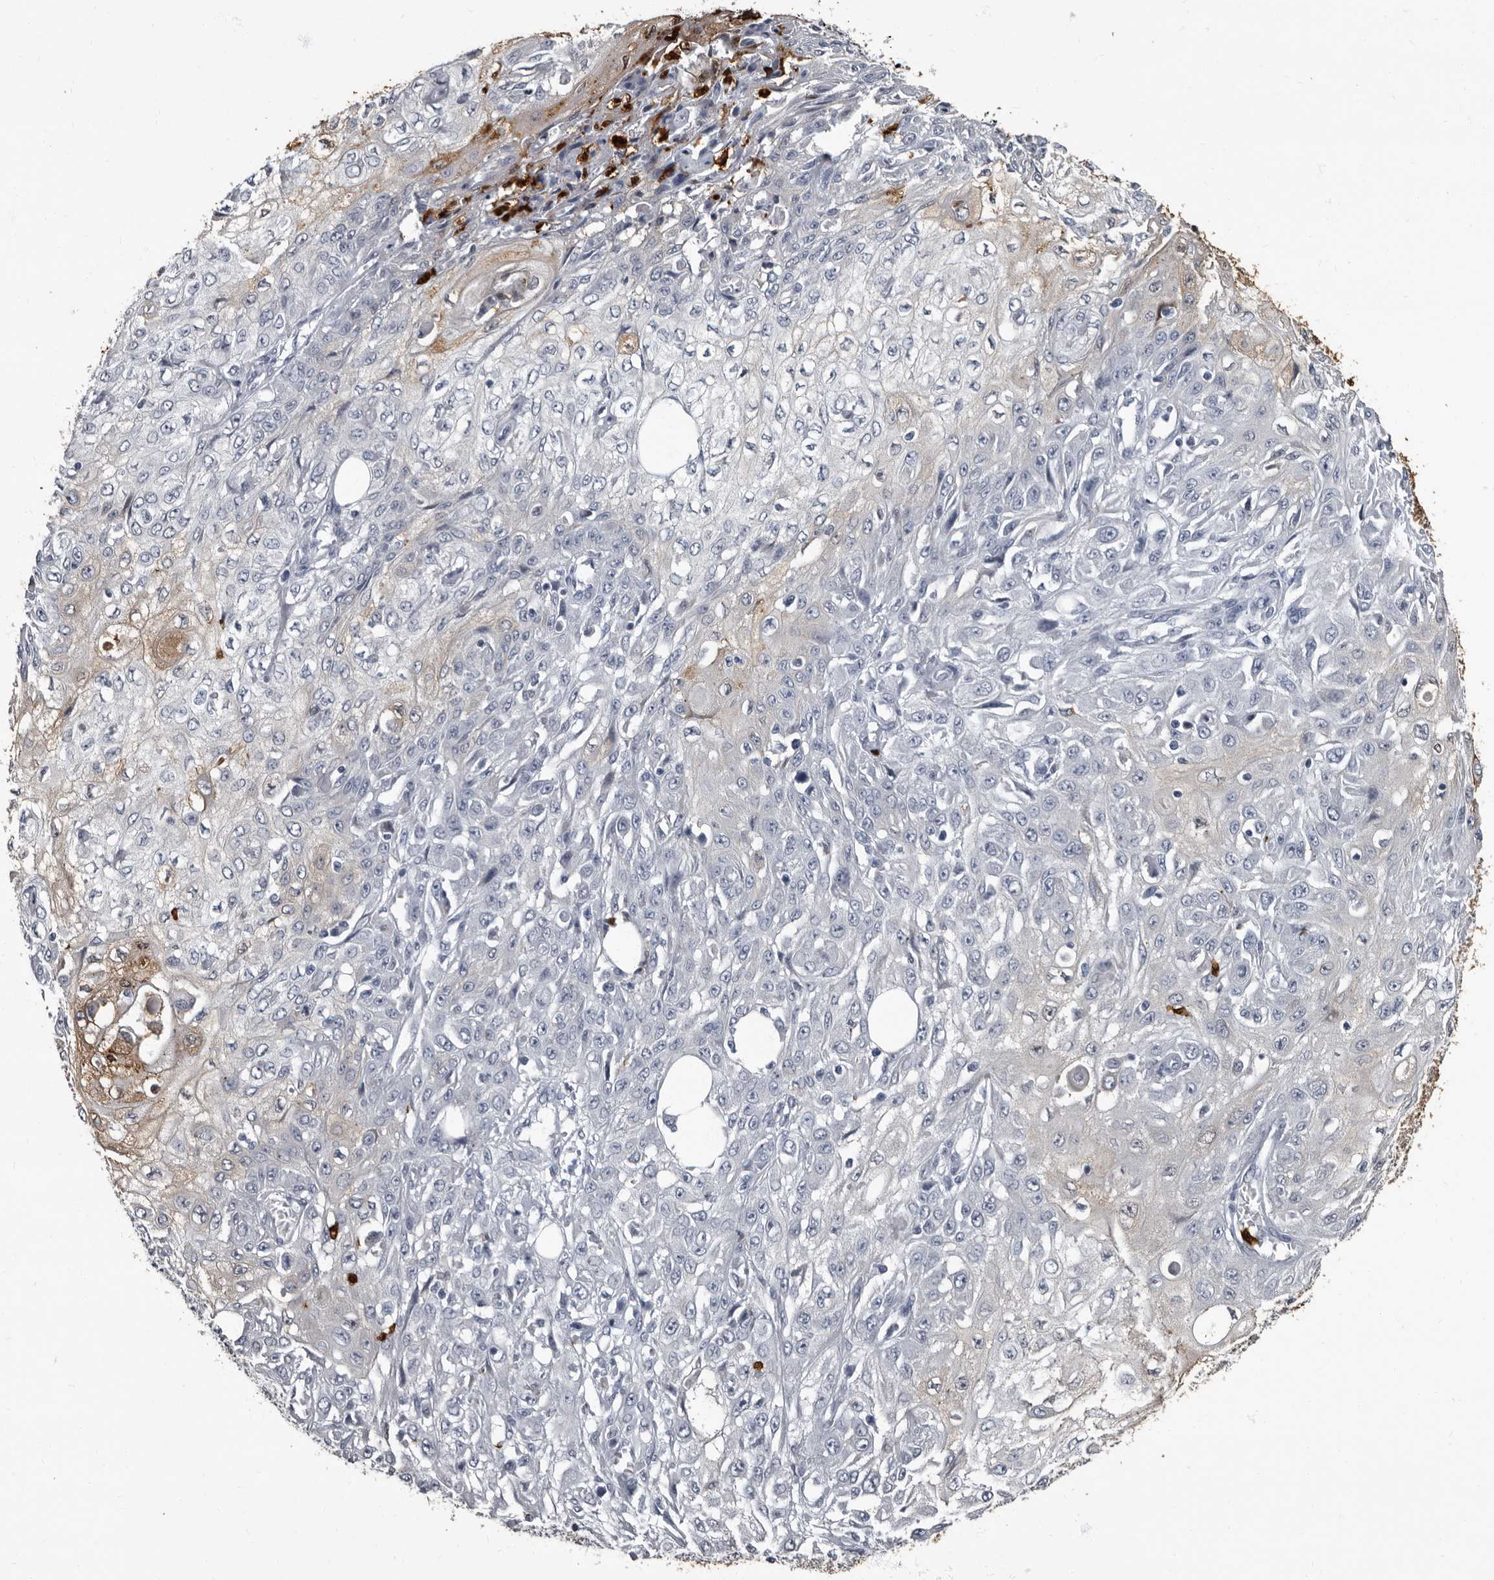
{"staining": {"intensity": "moderate", "quantity": "<25%", "location": "cytoplasmic/membranous"}, "tissue": "skin cancer", "cell_type": "Tumor cells", "image_type": "cancer", "snomed": [{"axis": "morphology", "description": "Squamous cell carcinoma, NOS"}, {"axis": "morphology", "description": "Squamous cell carcinoma, metastatic, NOS"}, {"axis": "topography", "description": "Skin"}, {"axis": "topography", "description": "Lymph node"}], "caption": "High-power microscopy captured an immunohistochemistry (IHC) photomicrograph of skin cancer, revealing moderate cytoplasmic/membranous expression in approximately <25% of tumor cells. (brown staining indicates protein expression, while blue staining denotes nuclei).", "gene": "TPD52L1", "patient": {"sex": "male", "age": 75}}